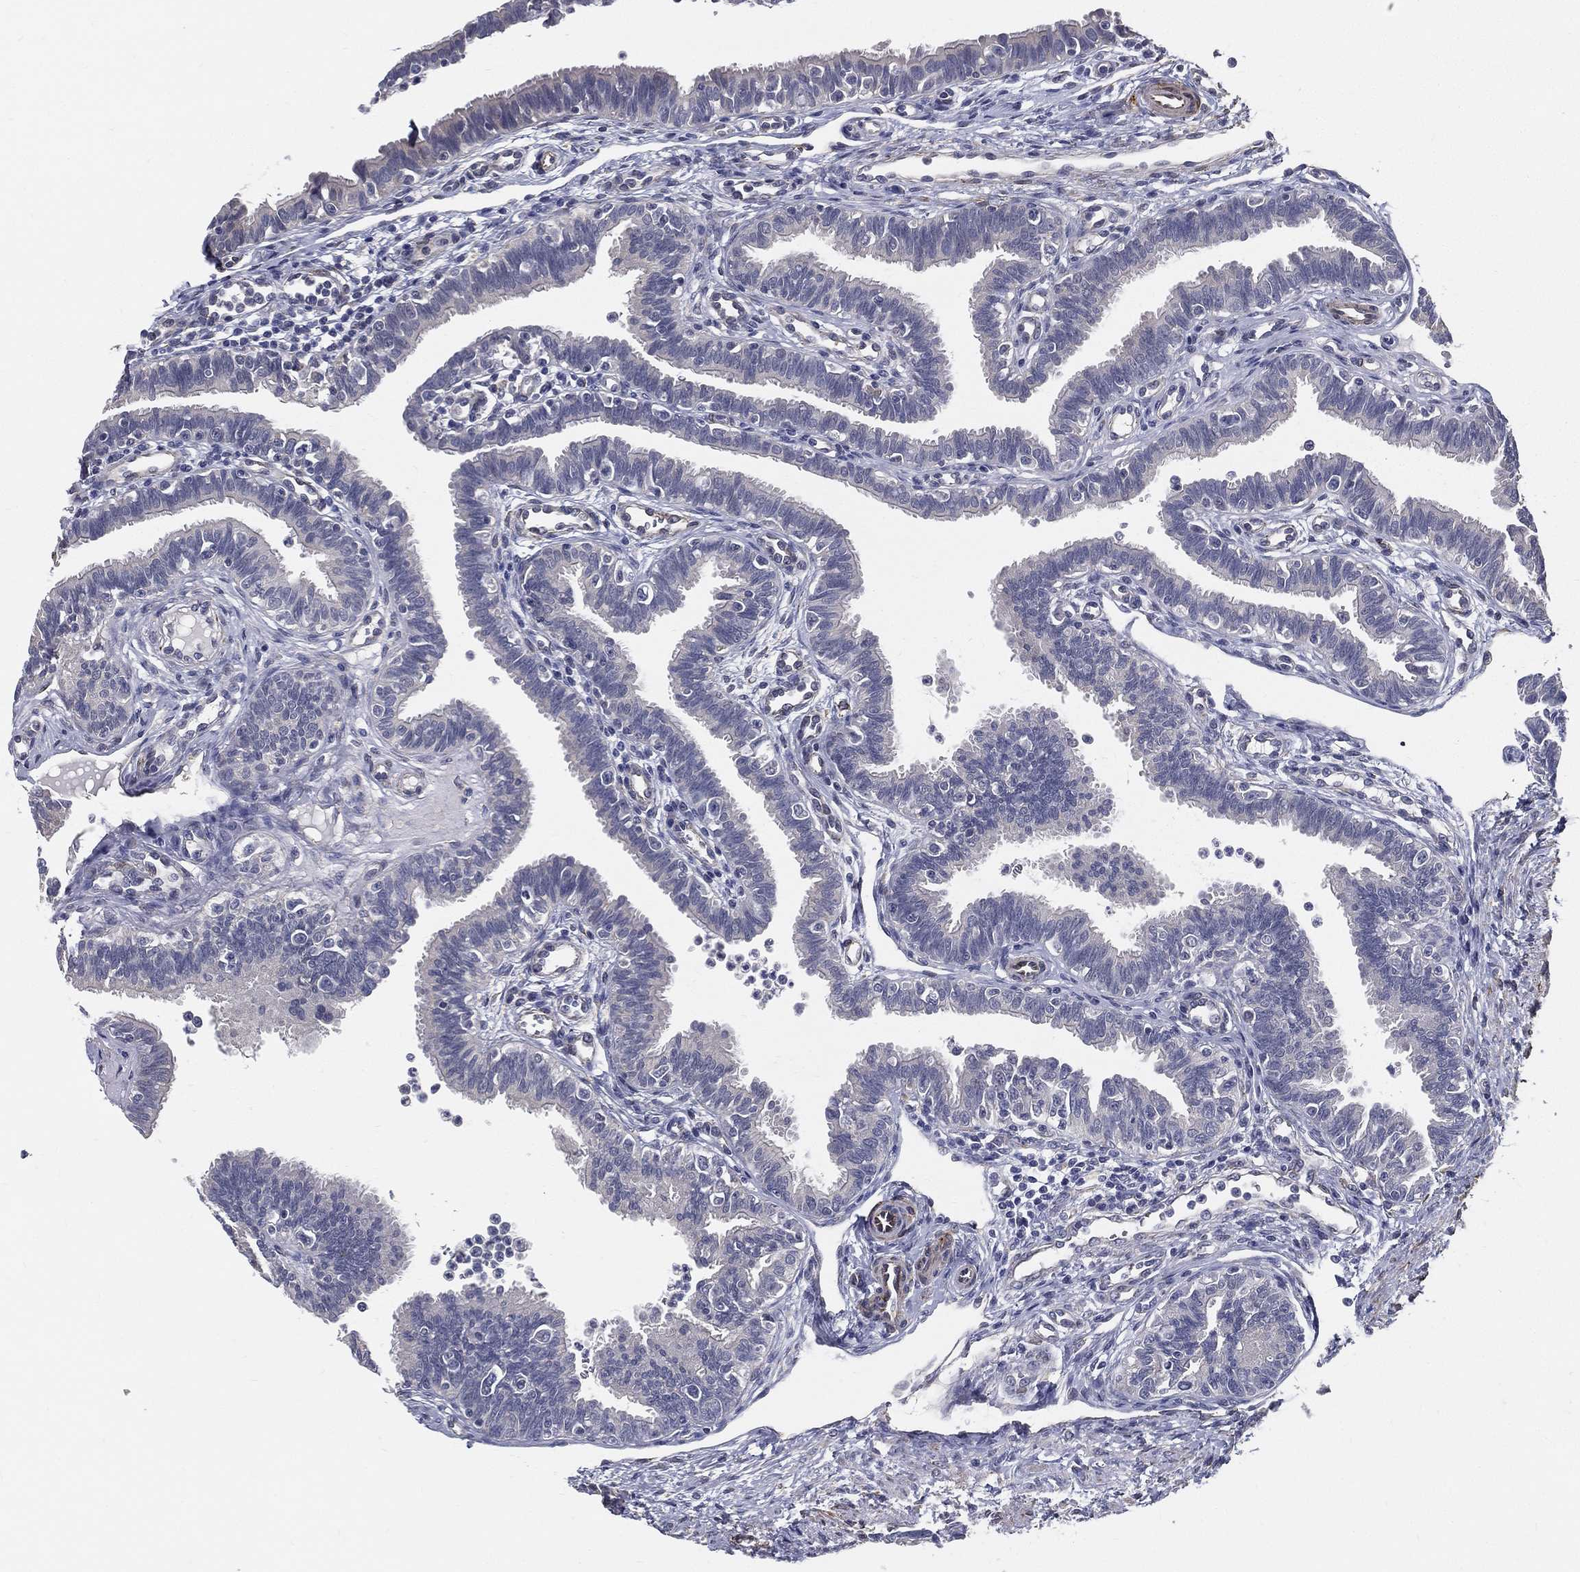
{"staining": {"intensity": "negative", "quantity": "none", "location": "none"}, "tissue": "fallopian tube", "cell_type": "Glandular cells", "image_type": "normal", "snomed": [{"axis": "morphology", "description": "Normal tissue, NOS"}, {"axis": "topography", "description": "Fallopian tube"}], "caption": "Immunohistochemical staining of normal human fallopian tube exhibits no significant expression in glandular cells. The staining was performed using DAB (3,3'-diaminobenzidine) to visualize the protein expression in brown, while the nuclei were stained in blue with hematoxylin (Magnification: 20x).", "gene": "LRRC56", "patient": {"sex": "female", "age": 36}}